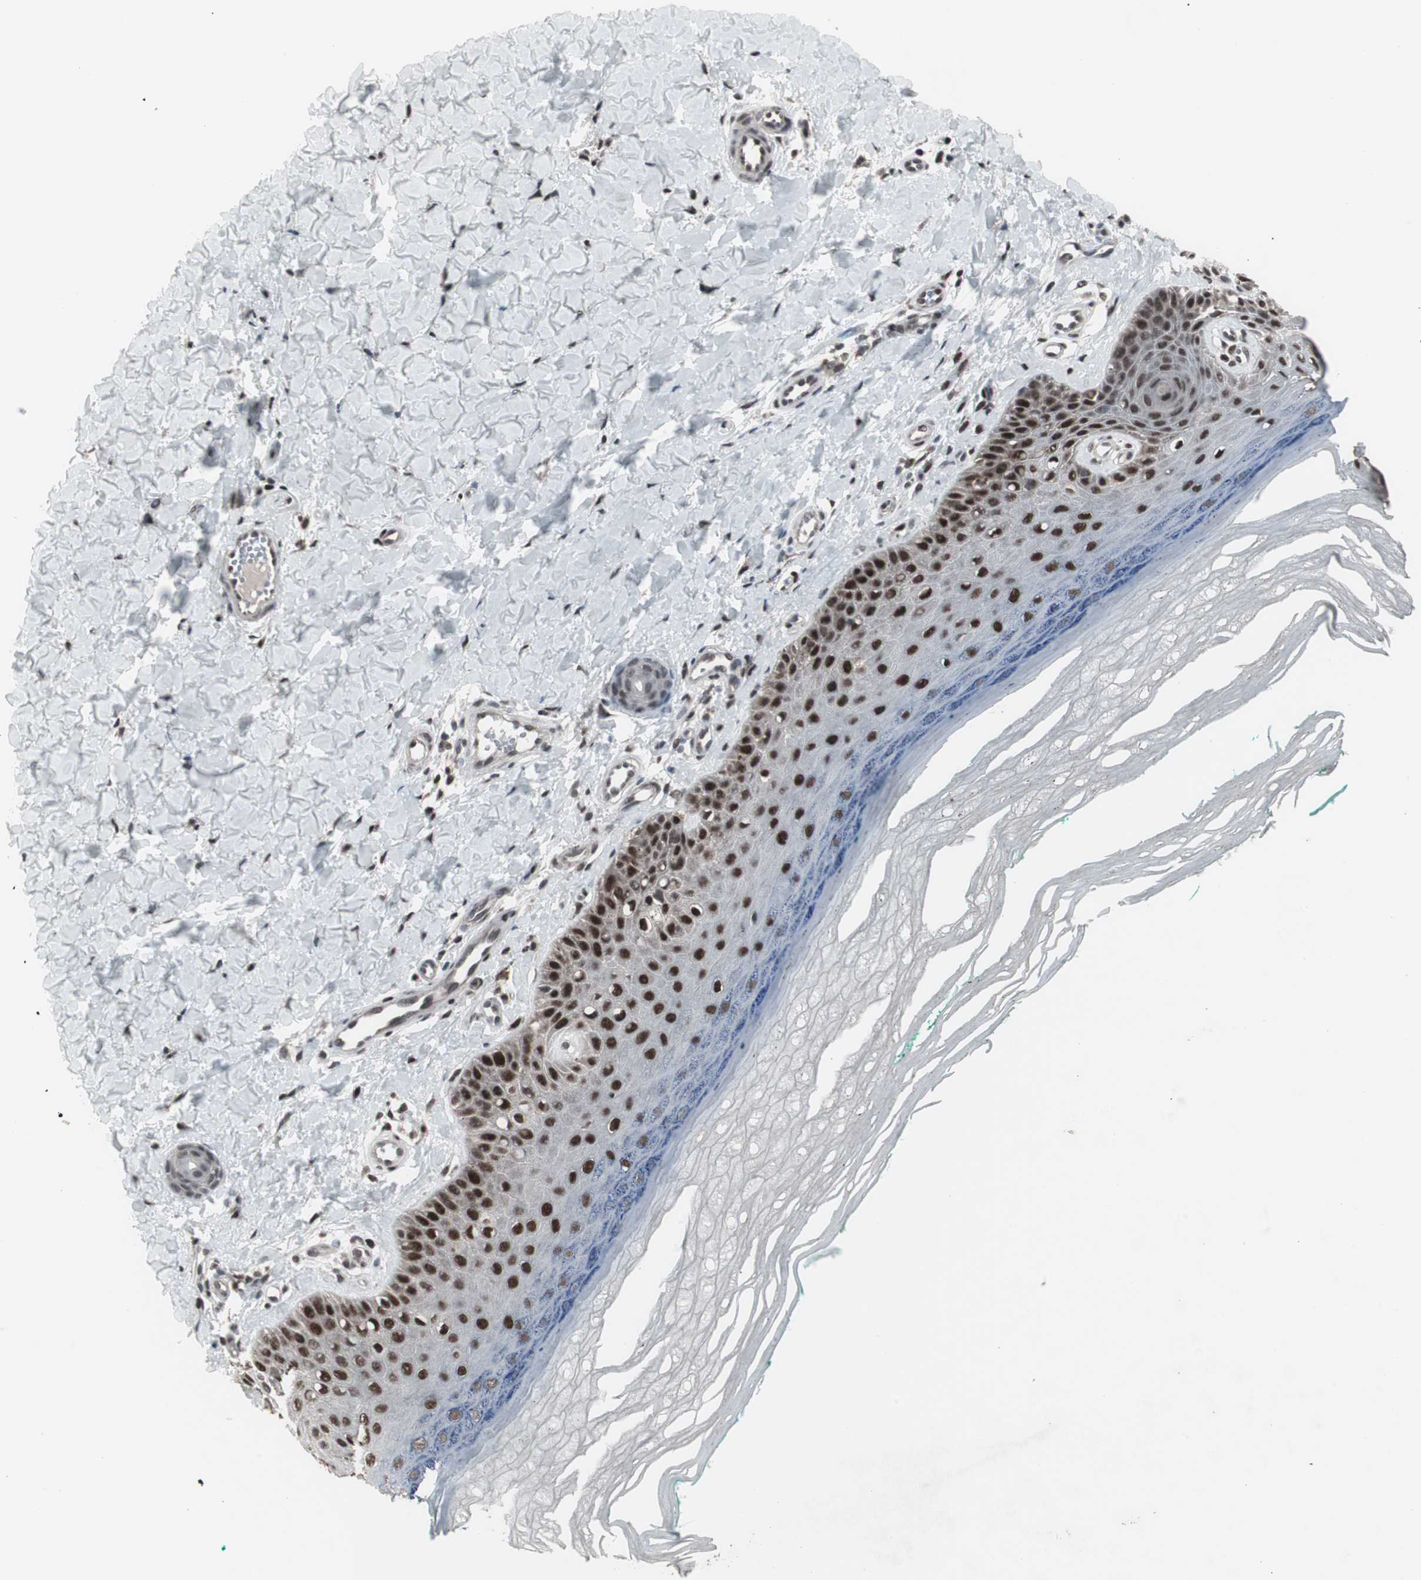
{"staining": {"intensity": "moderate", "quantity": ">75%", "location": "nuclear"}, "tissue": "skin", "cell_type": "Fibroblasts", "image_type": "normal", "snomed": [{"axis": "morphology", "description": "Normal tissue, NOS"}, {"axis": "topography", "description": "Skin"}], "caption": "Immunohistochemical staining of benign skin displays >75% levels of moderate nuclear protein expression in about >75% of fibroblasts.", "gene": "RXRA", "patient": {"sex": "male", "age": 26}}